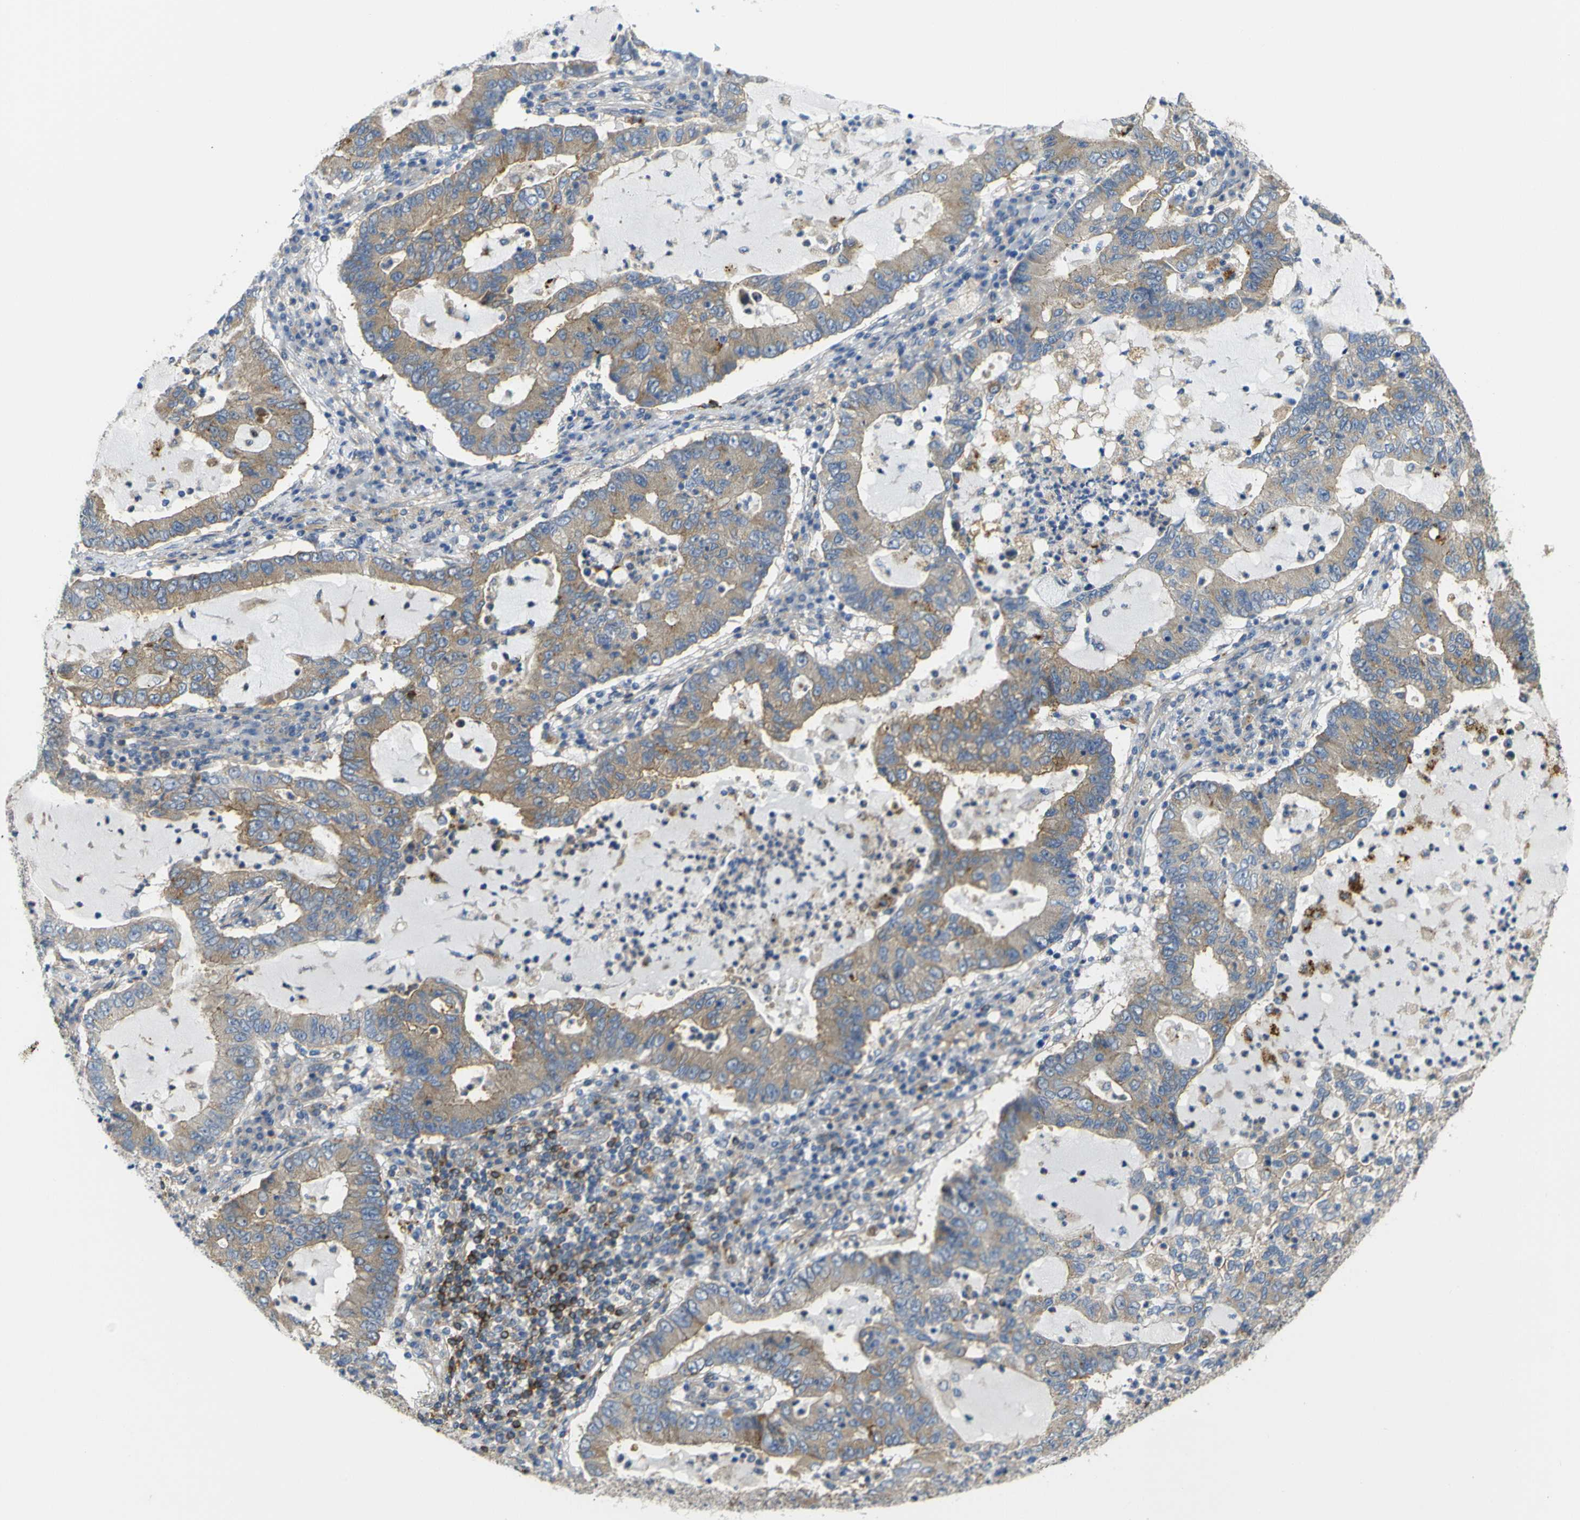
{"staining": {"intensity": "moderate", "quantity": ">75%", "location": "cytoplasmic/membranous"}, "tissue": "lung cancer", "cell_type": "Tumor cells", "image_type": "cancer", "snomed": [{"axis": "morphology", "description": "Adenocarcinoma, NOS"}, {"axis": "topography", "description": "Lung"}], "caption": "Lung cancer (adenocarcinoma) tissue exhibits moderate cytoplasmic/membranous expression in approximately >75% of tumor cells, visualized by immunohistochemistry.", "gene": "SYPL1", "patient": {"sex": "female", "age": 51}}